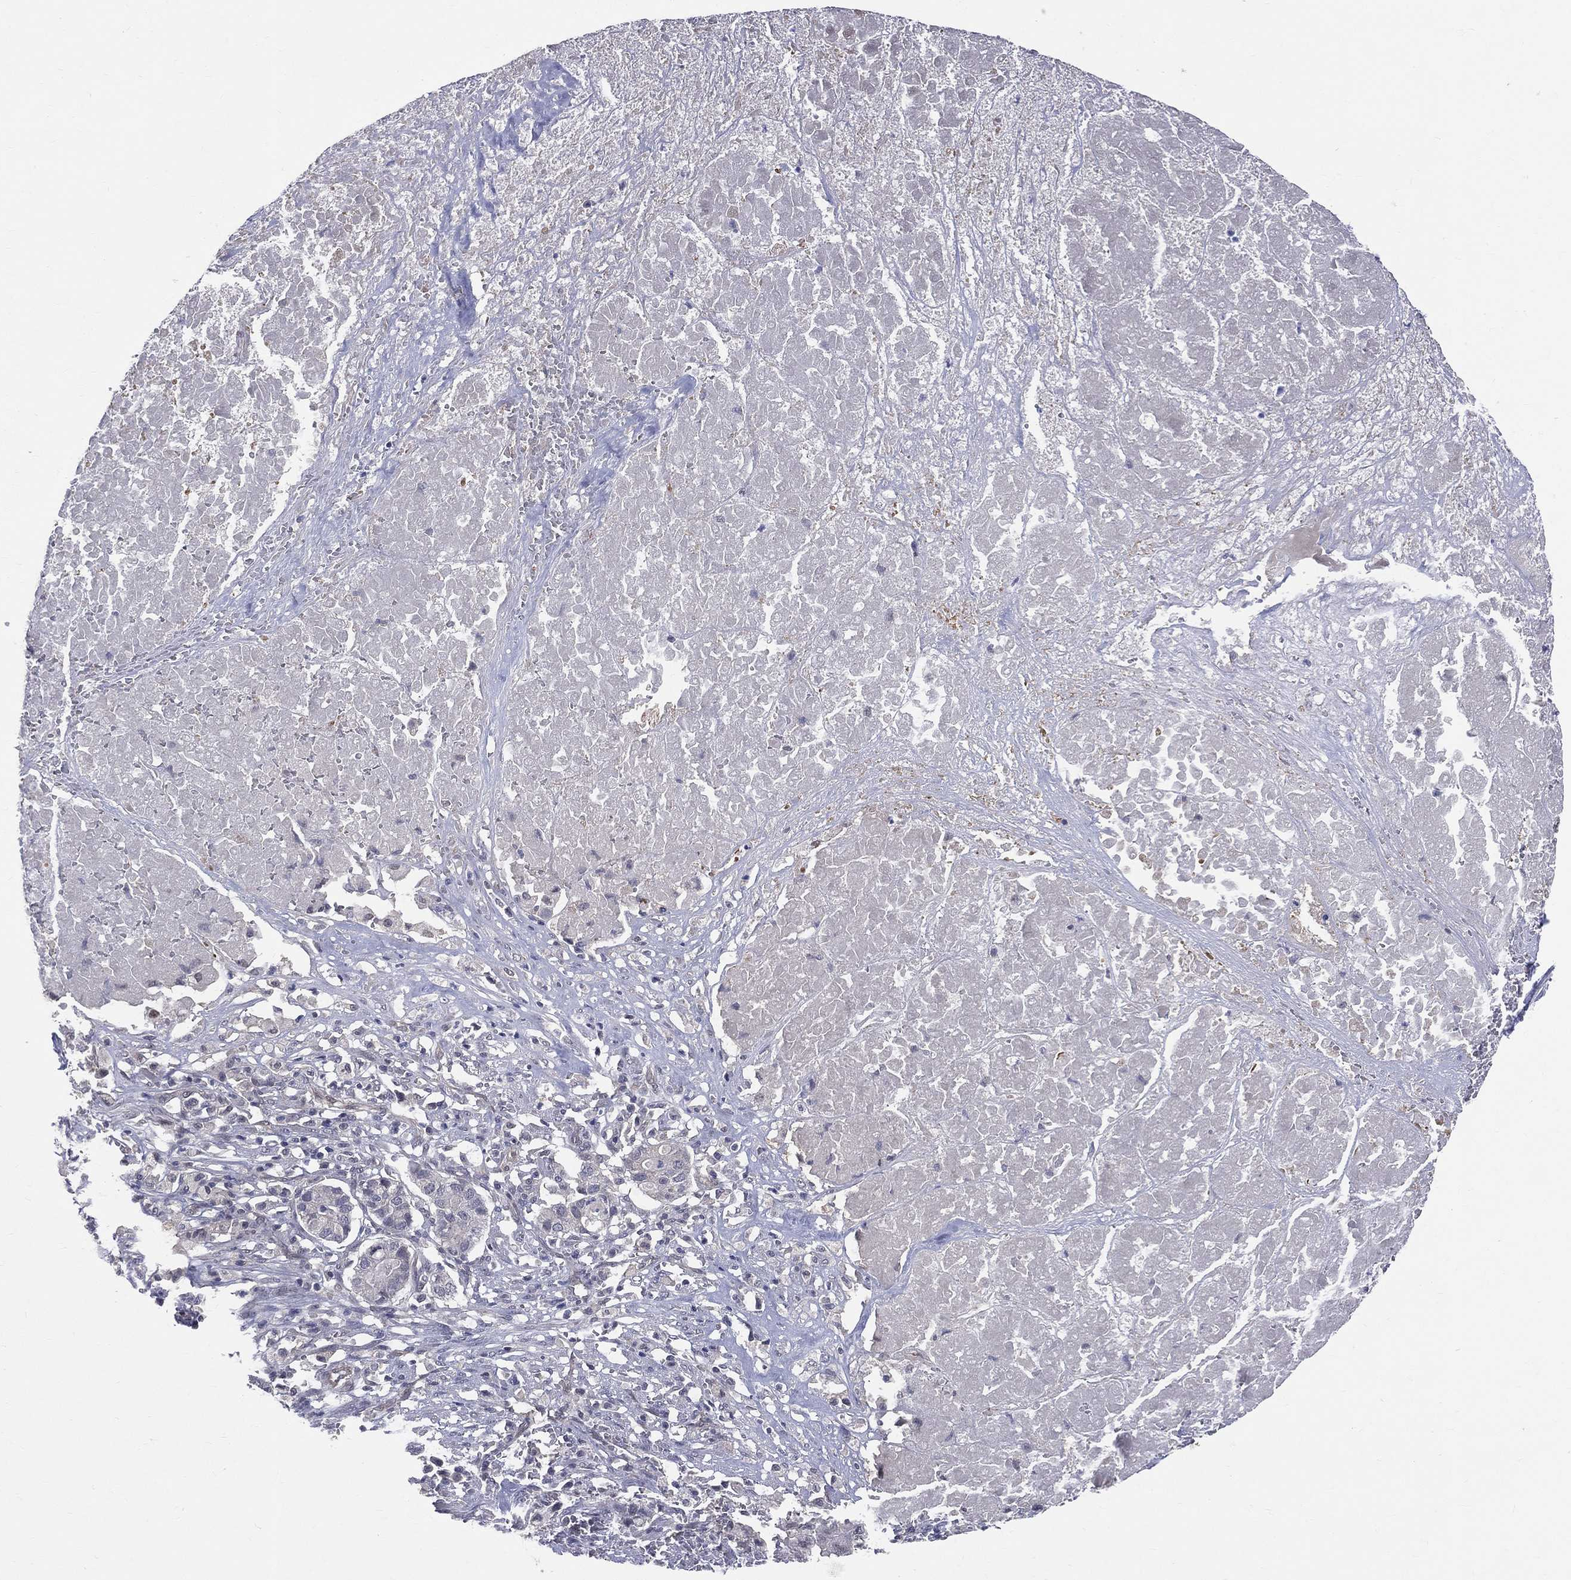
{"staining": {"intensity": "negative", "quantity": "none", "location": "none"}, "tissue": "pancreatic cancer", "cell_type": "Tumor cells", "image_type": "cancer", "snomed": [{"axis": "morphology", "description": "Adenocarcinoma, NOS"}, {"axis": "topography", "description": "Pancreas"}], "caption": "A high-resolution photomicrograph shows IHC staining of pancreatic adenocarcinoma, which displays no significant staining in tumor cells.", "gene": "DLG4", "patient": {"sex": "male", "age": 50}}